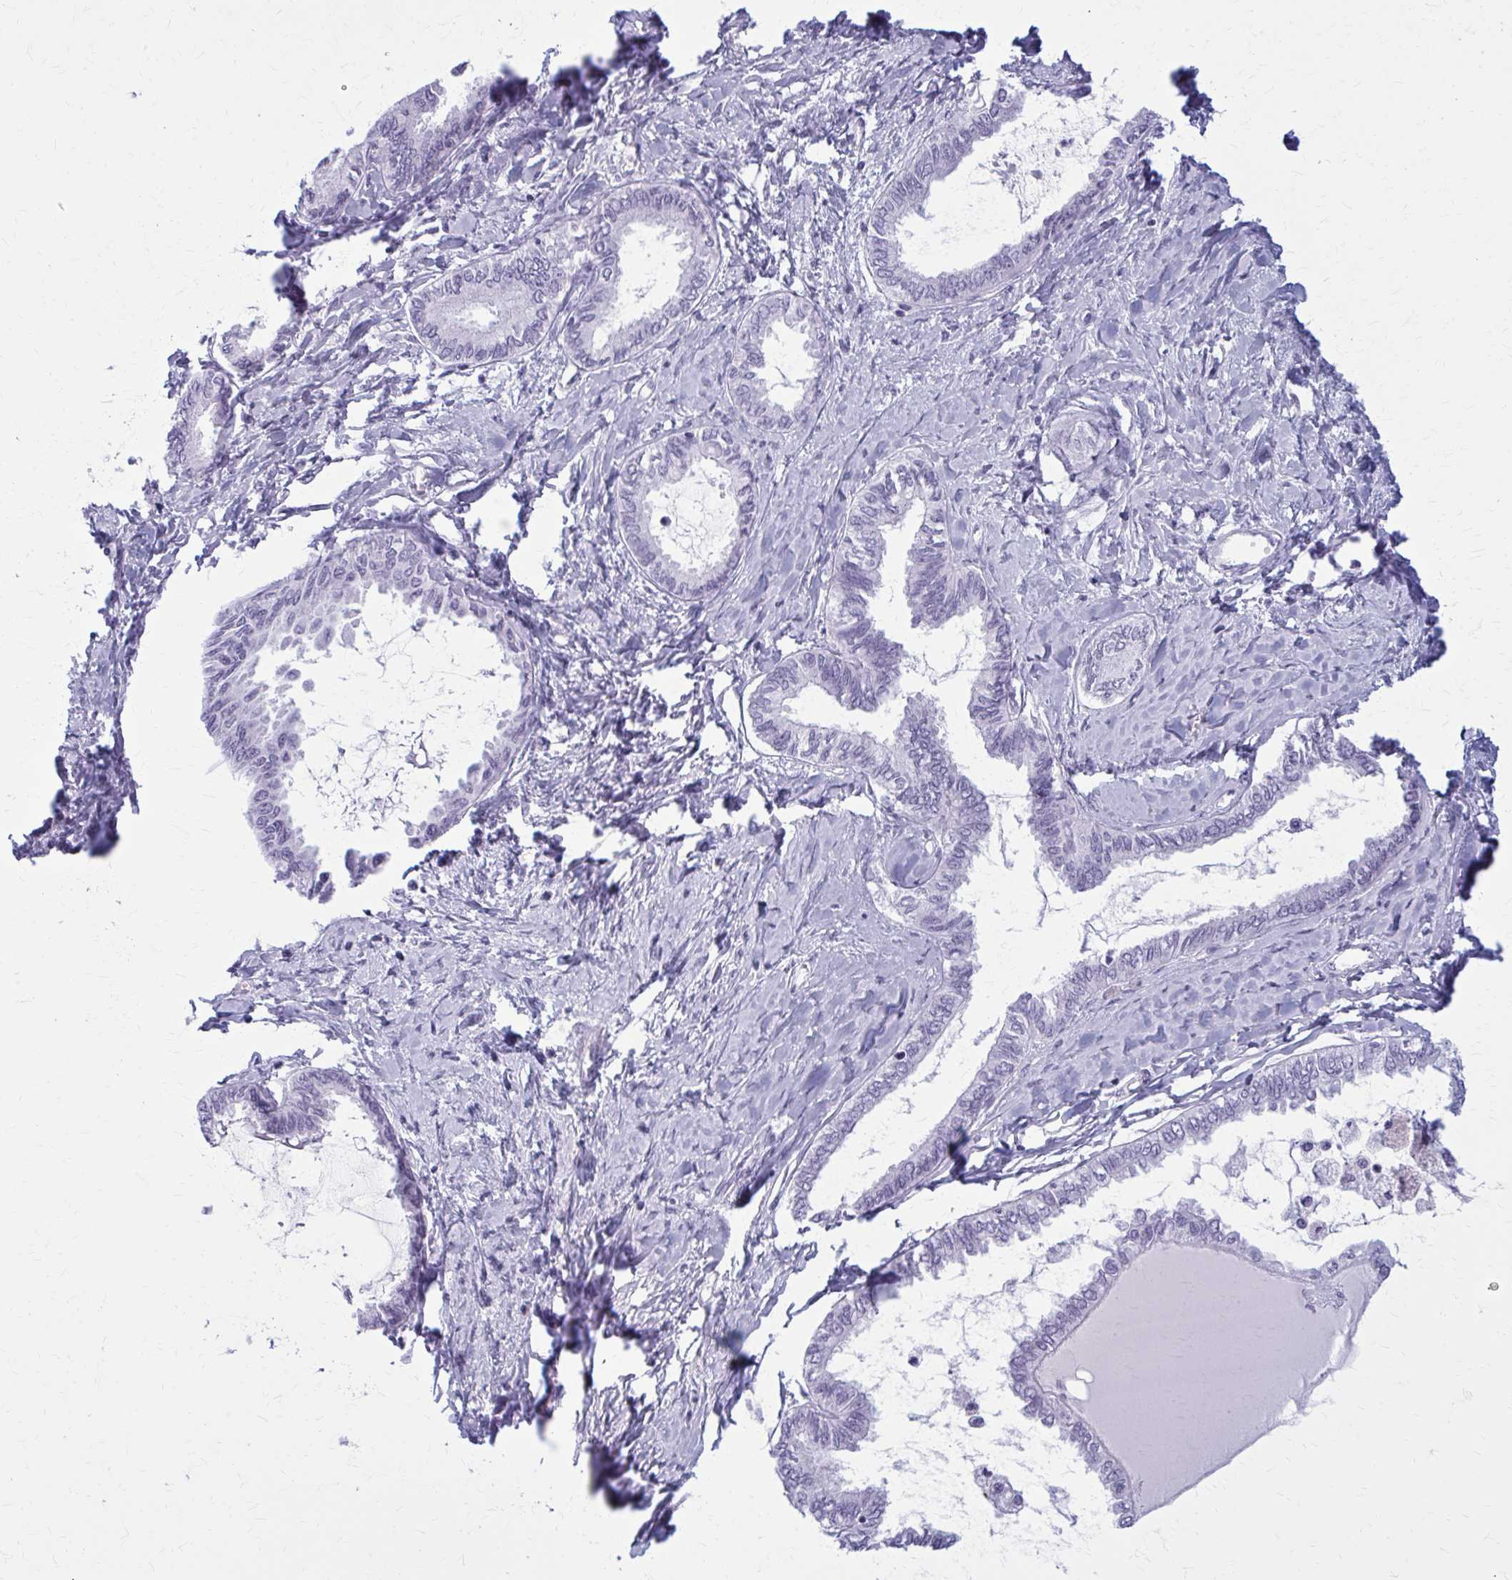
{"staining": {"intensity": "negative", "quantity": "none", "location": "none"}, "tissue": "ovarian cancer", "cell_type": "Tumor cells", "image_type": "cancer", "snomed": [{"axis": "morphology", "description": "Carcinoma, endometroid"}, {"axis": "topography", "description": "Ovary"}], "caption": "Ovarian endometroid carcinoma was stained to show a protein in brown. There is no significant positivity in tumor cells. (Immunohistochemistry, brightfield microscopy, high magnification).", "gene": "ZDHHC7", "patient": {"sex": "female", "age": 70}}